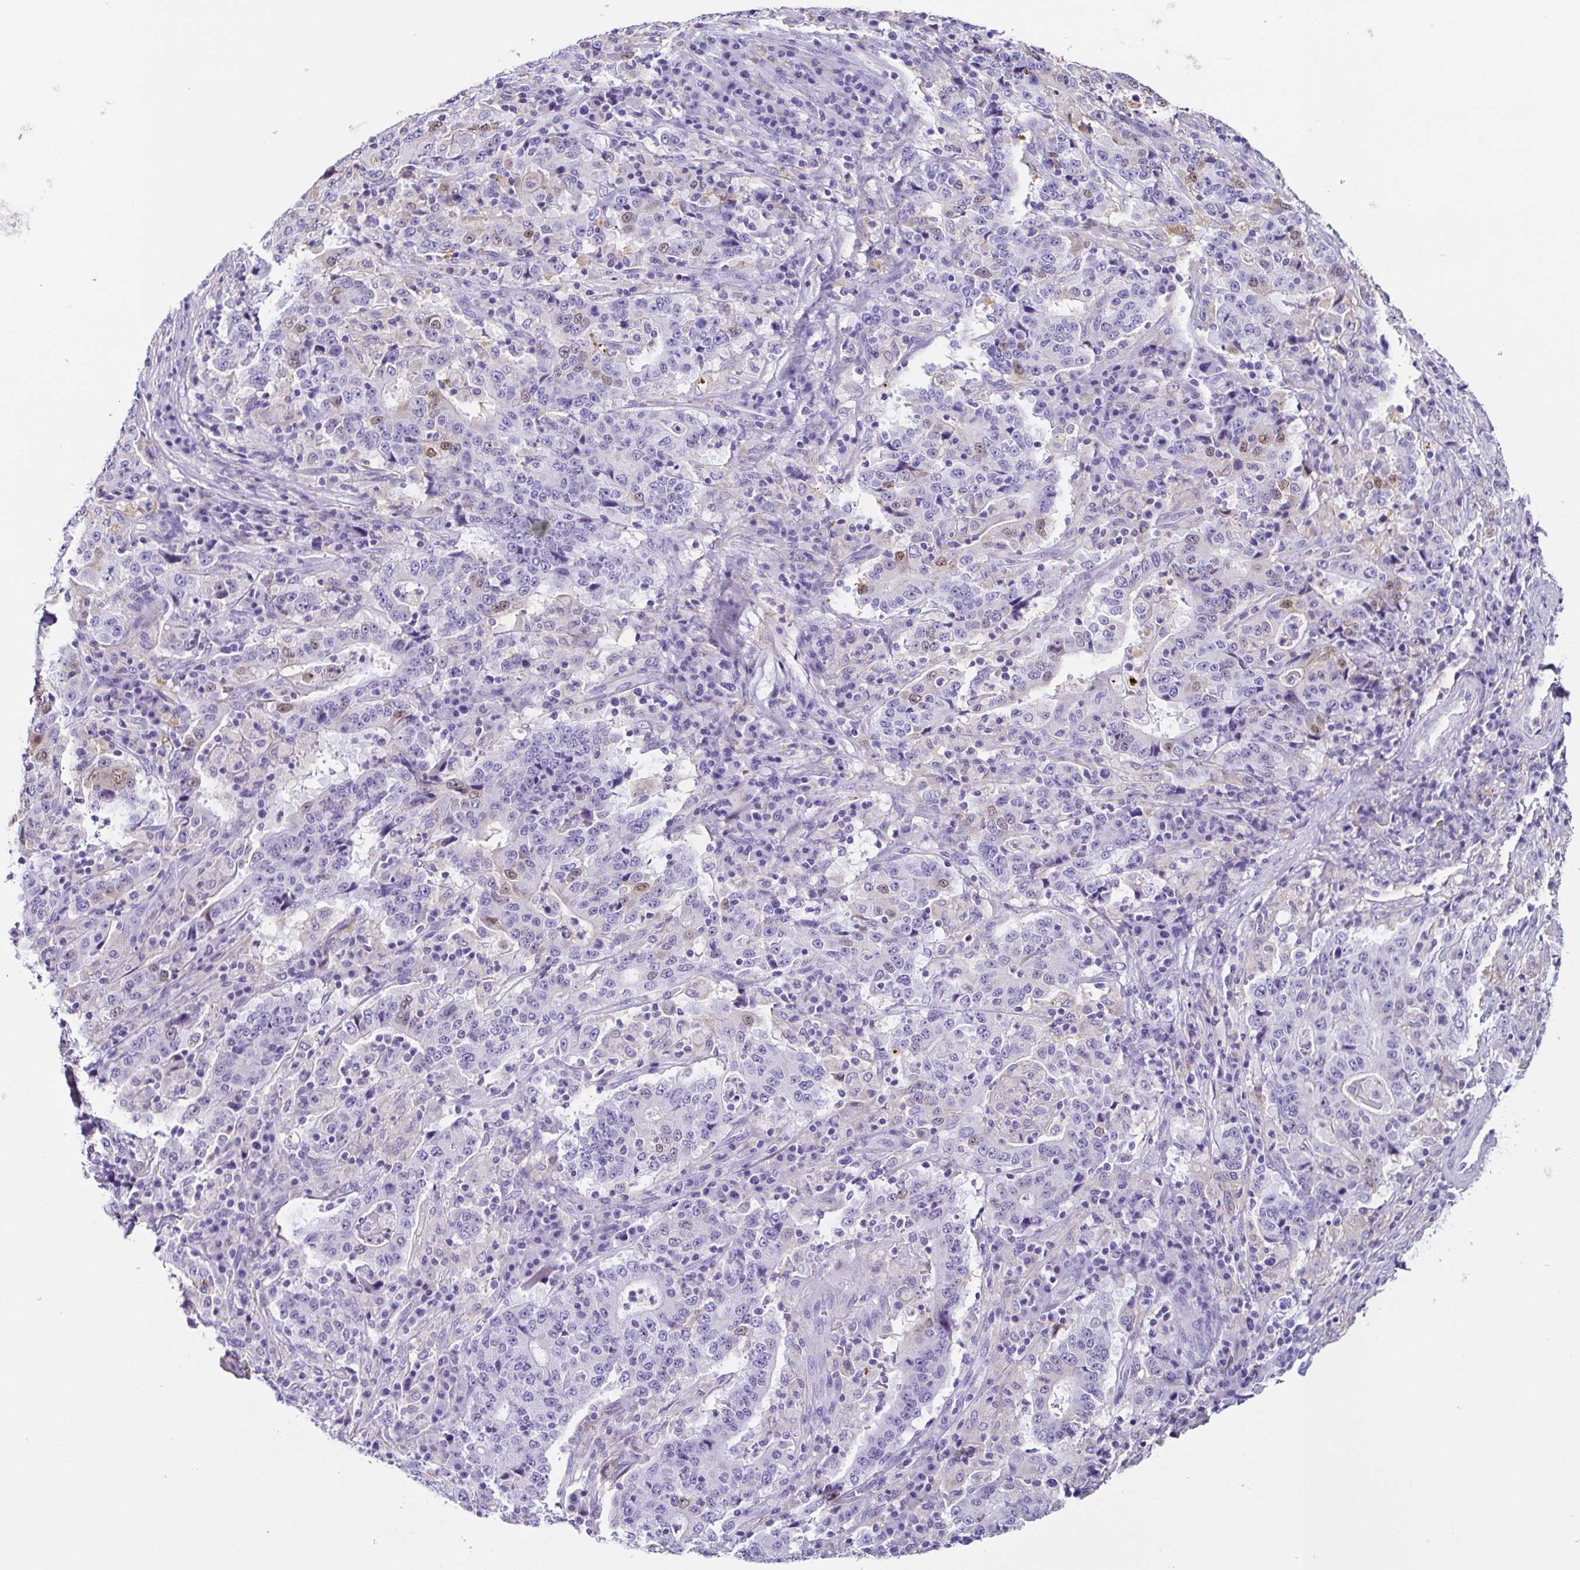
{"staining": {"intensity": "negative", "quantity": "none", "location": "none"}, "tissue": "stomach cancer", "cell_type": "Tumor cells", "image_type": "cancer", "snomed": [{"axis": "morphology", "description": "Normal tissue, NOS"}, {"axis": "morphology", "description": "Adenocarcinoma, NOS"}, {"axis": "topography", "description": "Stomach, upper"}, {"axis": "topography", "description": "Stomach"}], "caption": "Immunohistochemistry (IHC) photomicrograph of stomach cancer stained for a protein (brown), which exhibits no staining in tumor cells. The staining is performed using DAB brown chromogen with nuclei counter-stained in using hematoxylin.", "gene": "ANXA10", "patient": {"sex": "male", "age": 59}}